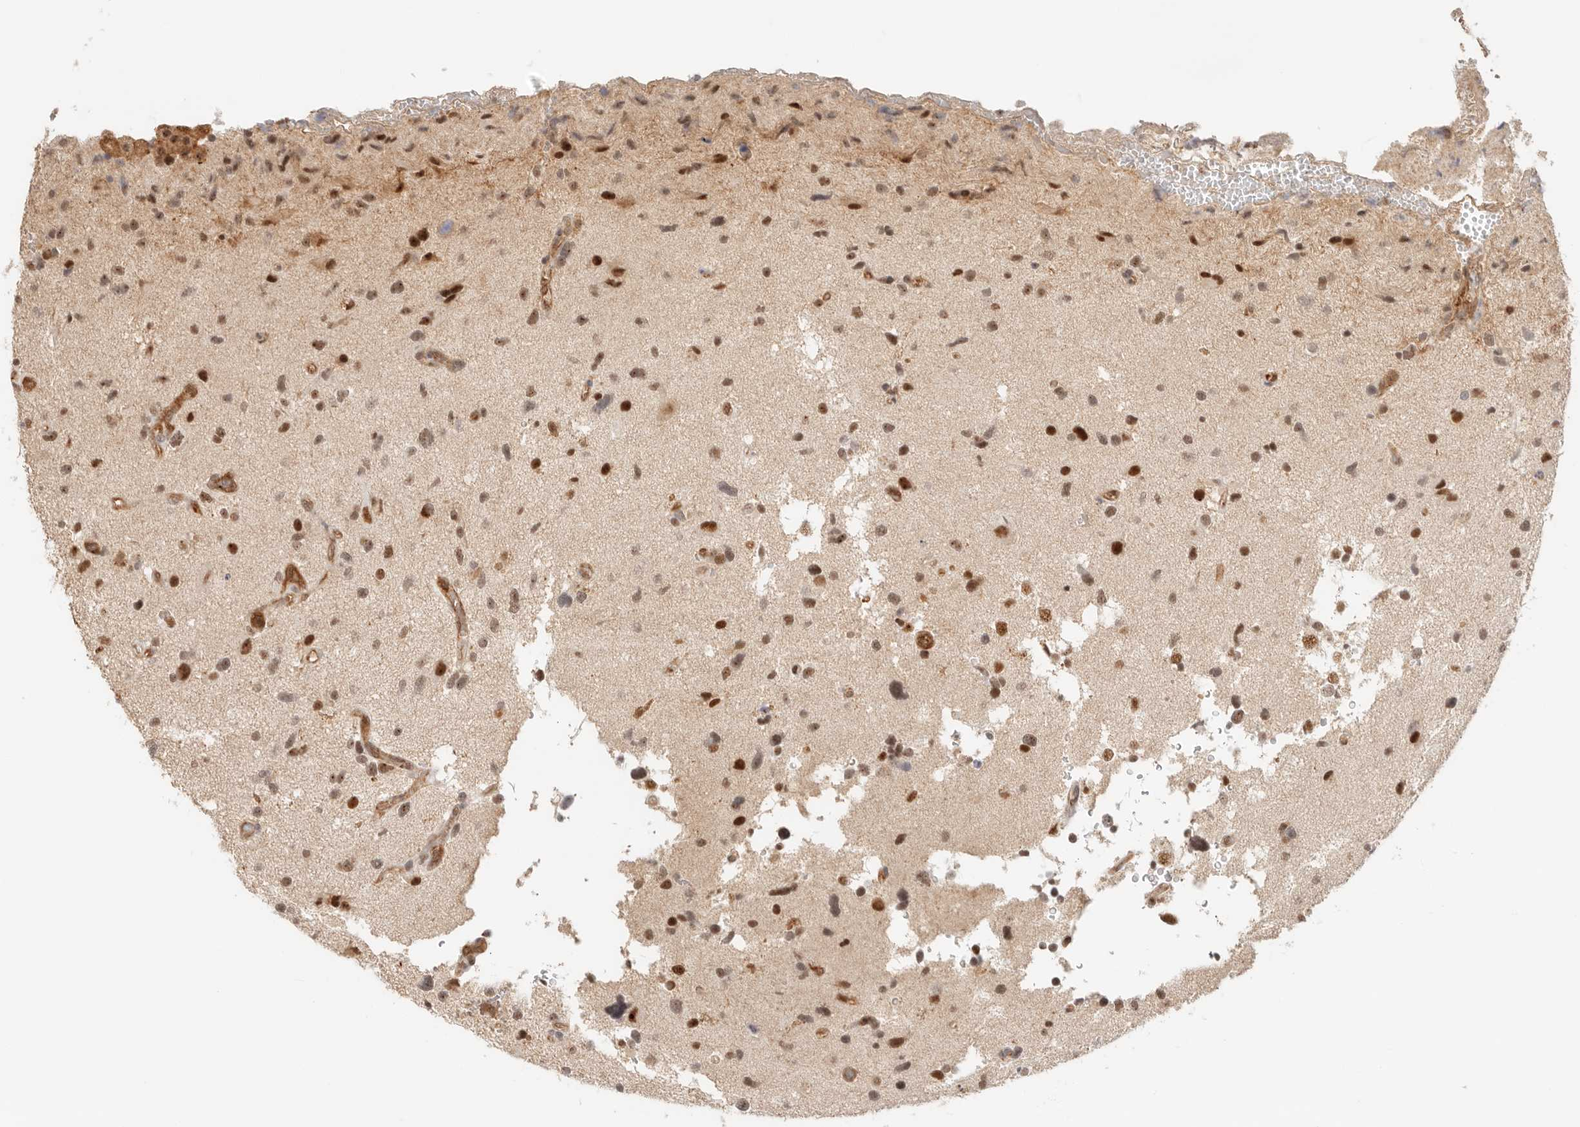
{"staining": {"intensity": "strong", "quantity": ">75%", "location": "nuclear"}, "tissue": "glioma", "cell_type": "Tumor cells", "image_type": "cancer", "snomed": [{"axis": "morphology", "description": "Glioma, malignant, High grade"}, {"axis": "topography", "description": "Brain"}], "caption": "An IHC histopathology image of neoplastic tissue is shown. Protein staining in brown labels strong nuclear positivity in glioma within tumor cells.", "gene": "HEXD", "patient": {"sex": "male", "age": 33}}